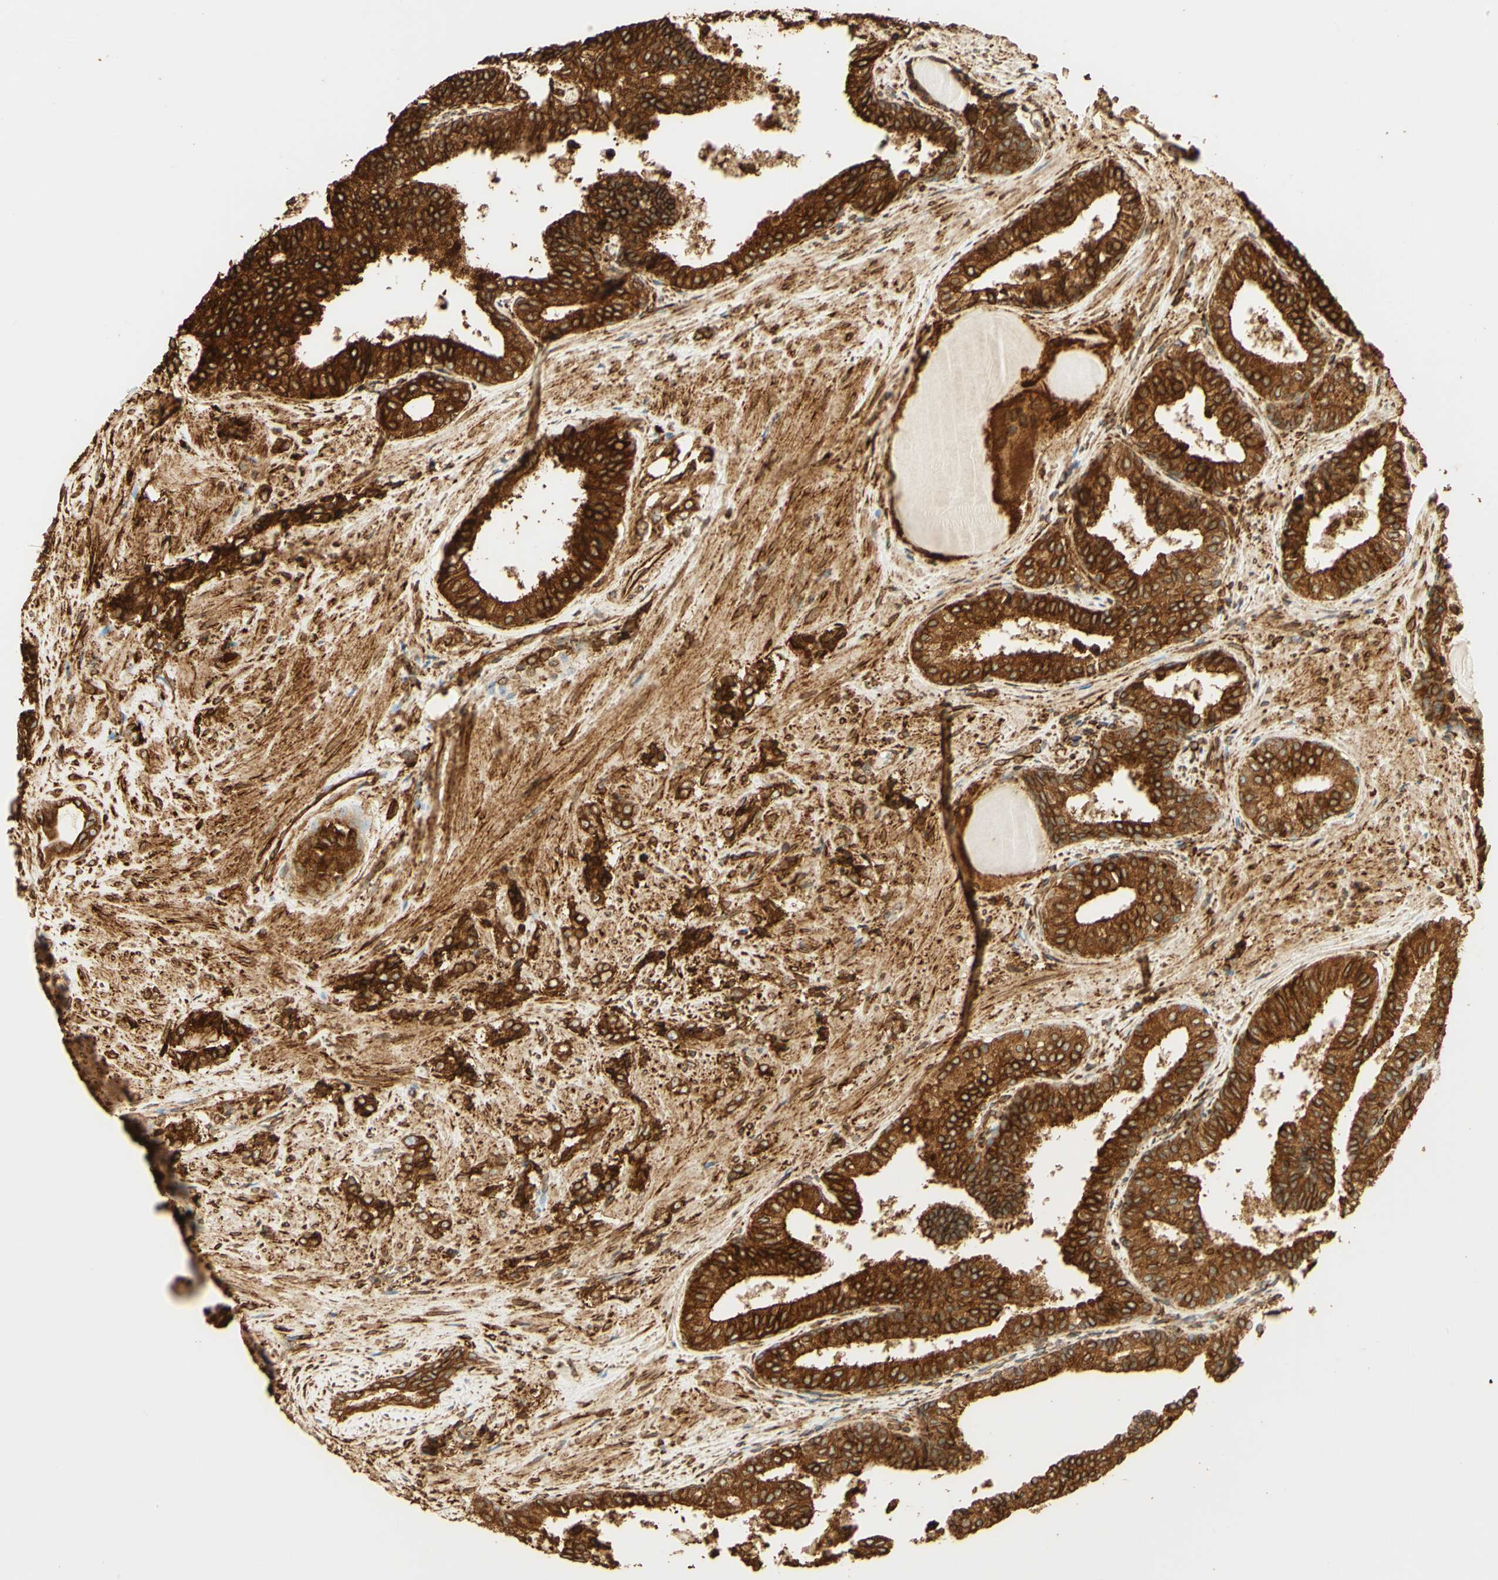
{"staining": {"intensity": "strong", "quantity": ">75%", "location": "cytoplasmic/membranous"}, "tissue": "prostate cancer", "cell_type": "Tumor cells", "image_type": "cancer", "snomed": [{"axis": "morphology", "description": "Adenocarcinoma, Low grade"}, {"axis": "topography", "description": "Prostate"}], "caption": "DAB immunohistochemical staining of prostate cancer (adenocarcinoma (low-grade)) shows strong cytoplasmic/membranous protein positivity in approximately >75% of tumor cells.", "gene": "CANX", "patient": {"sex": "male", "age": 60}}